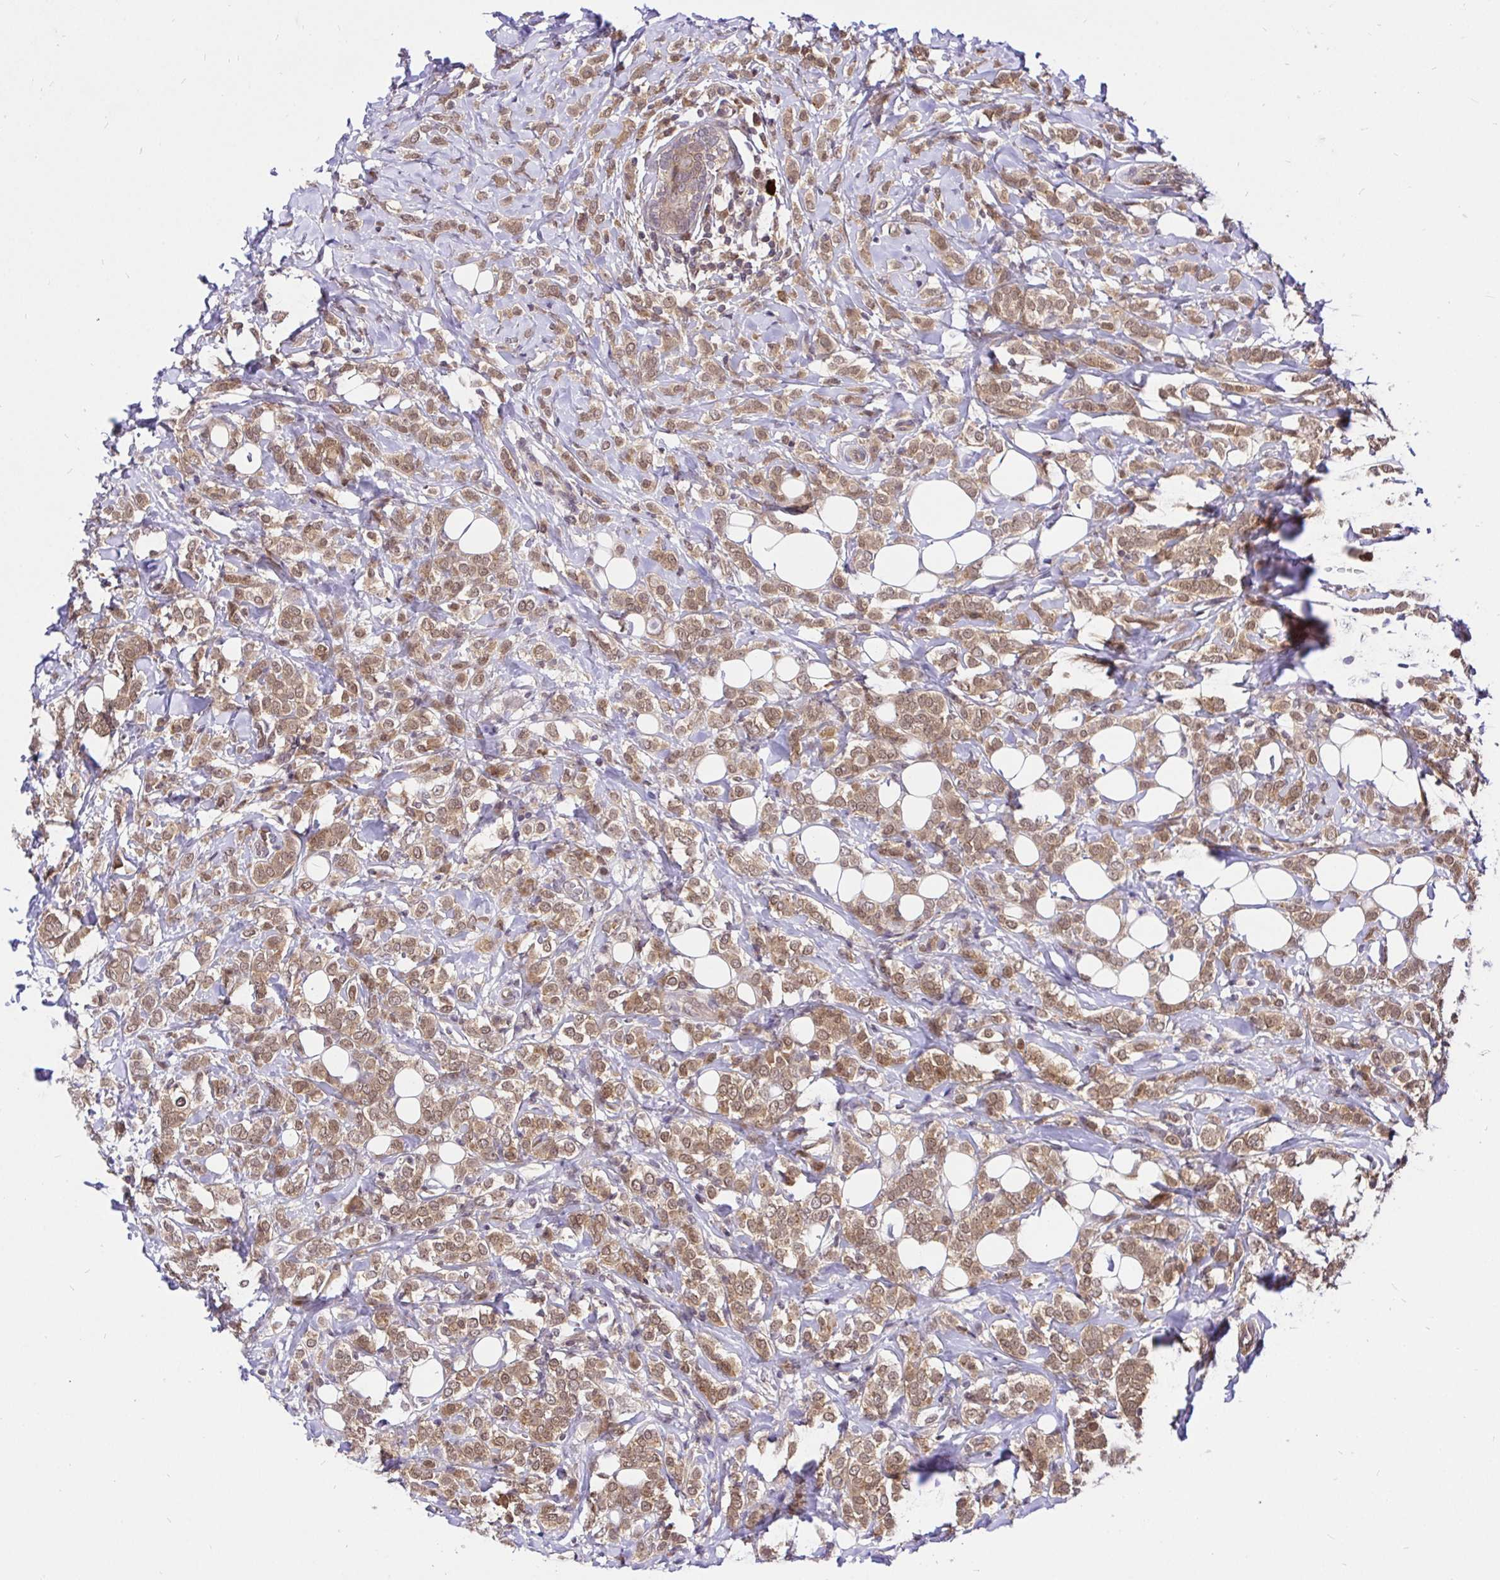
{"staining": {"intensity": "moderate", "quantity": ">75%", "location": "cytoplasmic/membranous,nuclear"}, "tissue": "breast cancer", "cell_type": "Tumor cells", "image_type": "cancer", "snomed": [{"axis": "morphology", "description": "Lobular carcinoma"}, {"axis": "topography", "description": "Breast"}], "caption": "Moderate cytoplasmic/membranous and nuclear protein expression is seen in approximately >75% of tumor cells in lobular carcinoma (breast).", "gene": "UBE2M", "patient": {"sex": "female", "age": 49}}